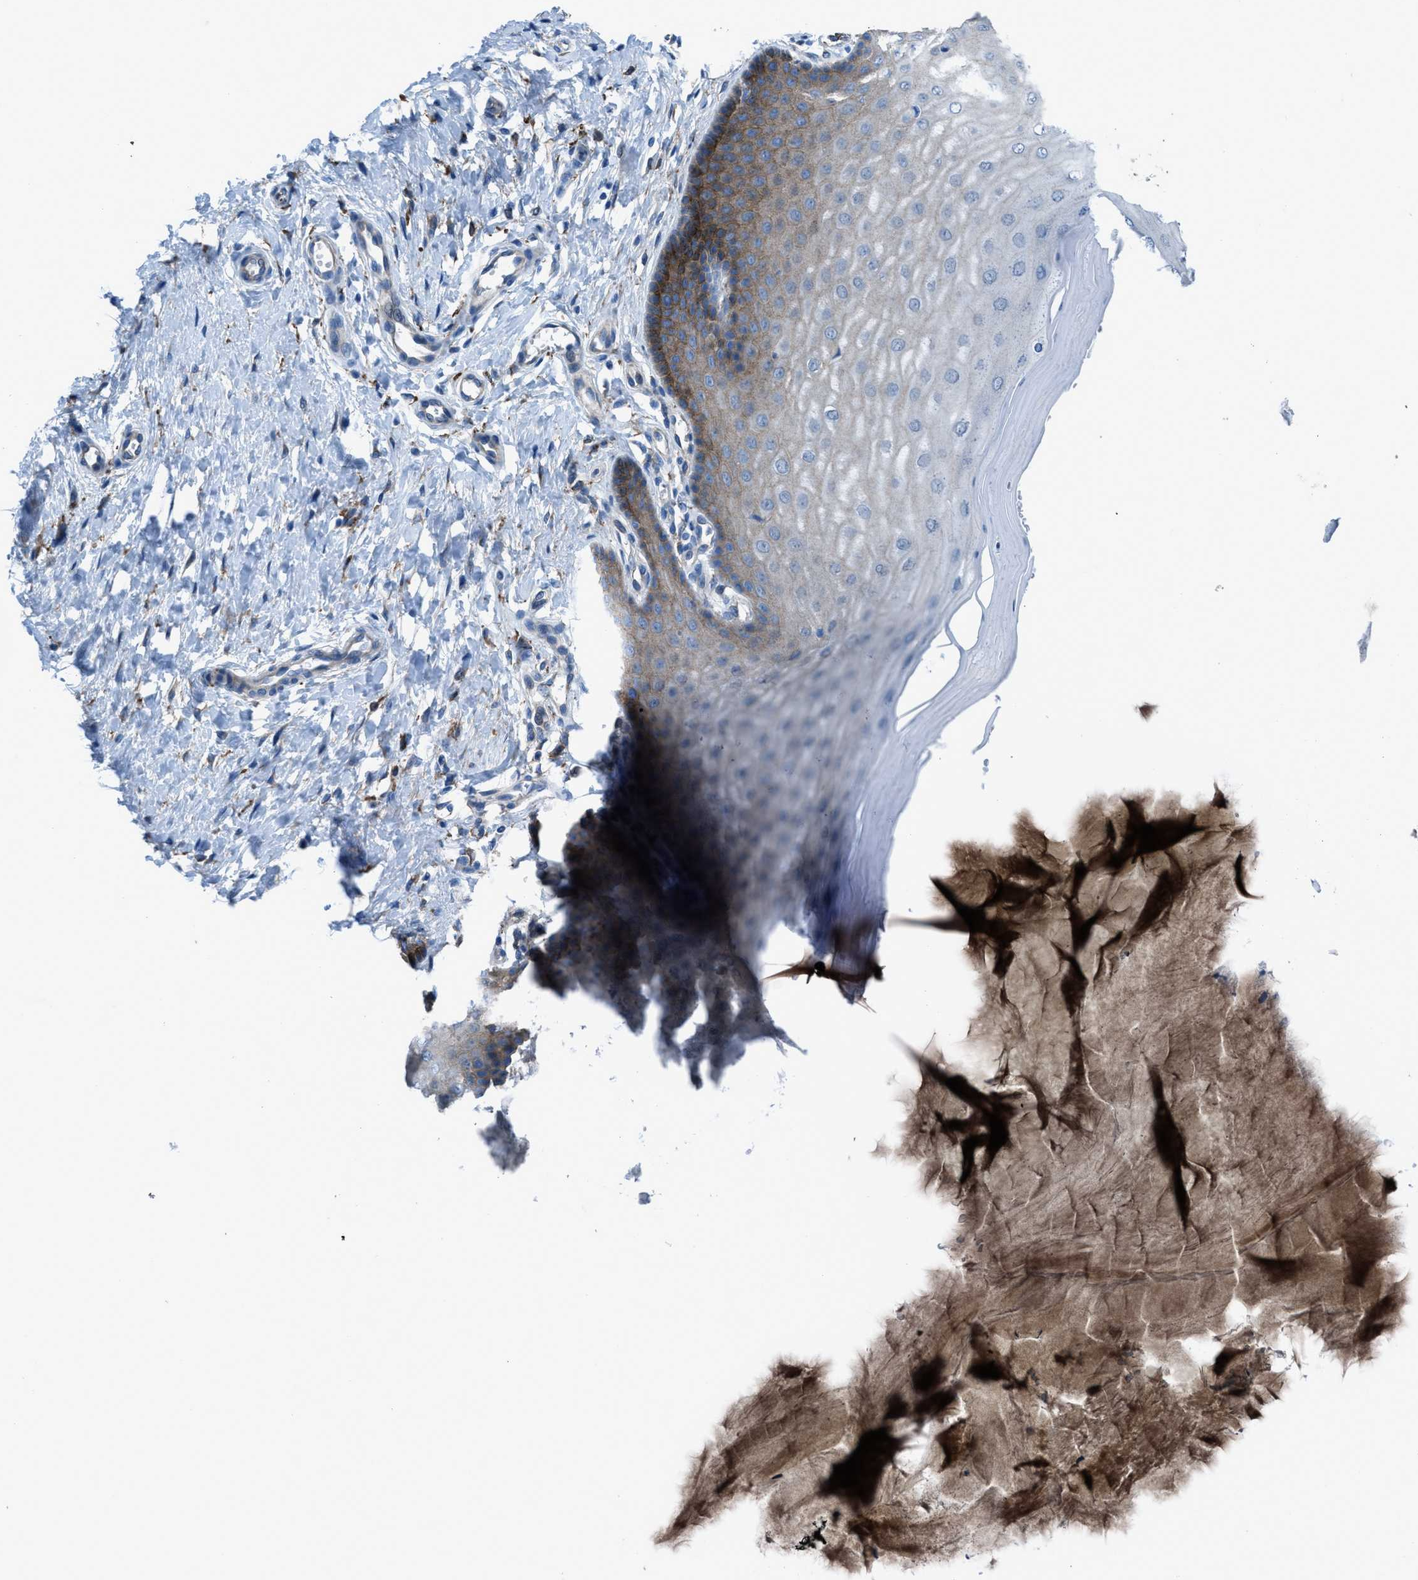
{"staining": {"intensity": "moderate", "quantity": ">75%", "location": "cytoplasmic/membranous"}, "tissue": "cervix", "cell_type": "Glandular cells", "image_type": "normal", "snomed": [{"axis": "morphology", "description": "Normal tissue, NOS"}, {"axis": "topography", "description": "Cervix"}], "caption": "This histopathology image exhibits immunohistochemistry (IHC) staining of normal human cervix, with medium moderate cytoplasmic/membranous staining in approximately >75% of glandular cells.", "gene": "EGFR", "patient": {"sex": "female", "age": 55}}